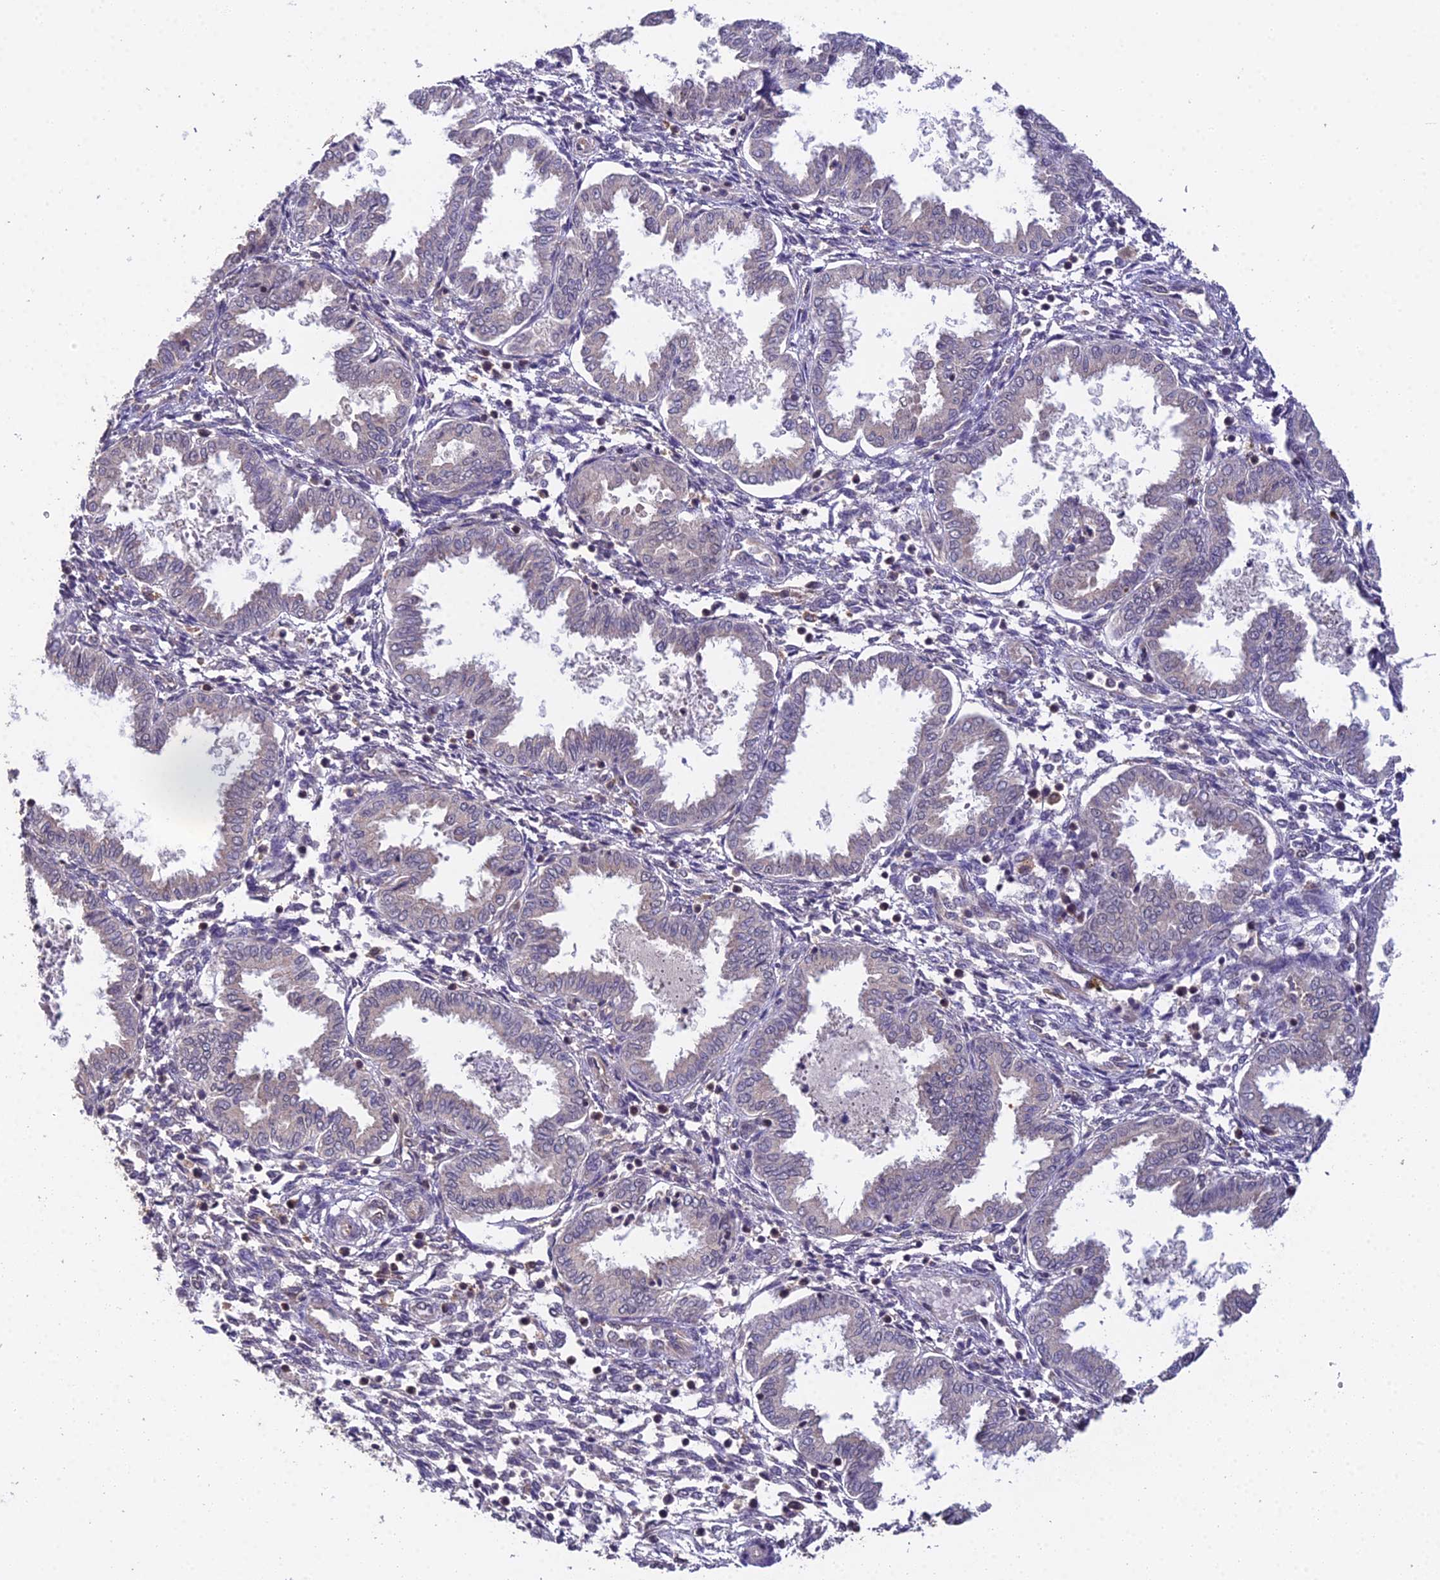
{"staining": {"intensity": "negative", "quantity": "none", "location": "none"}, "tissue": "endometrium", "cell_type": "Cells in endometrial stroma", "image_type": "normal", "snomed": [{"axis": "morphology", "description": "Normal tissue, NOS"}, {"axis": "topography", "description": "Endometrium"}], "caption": "A micrograph of endometrium stained for a protein displays no brown staining in cells in endometrial stroma. Nuclei are stained in blue.", "gene": "TPRX1", "patient": {"sex": "female", "age": 33}}